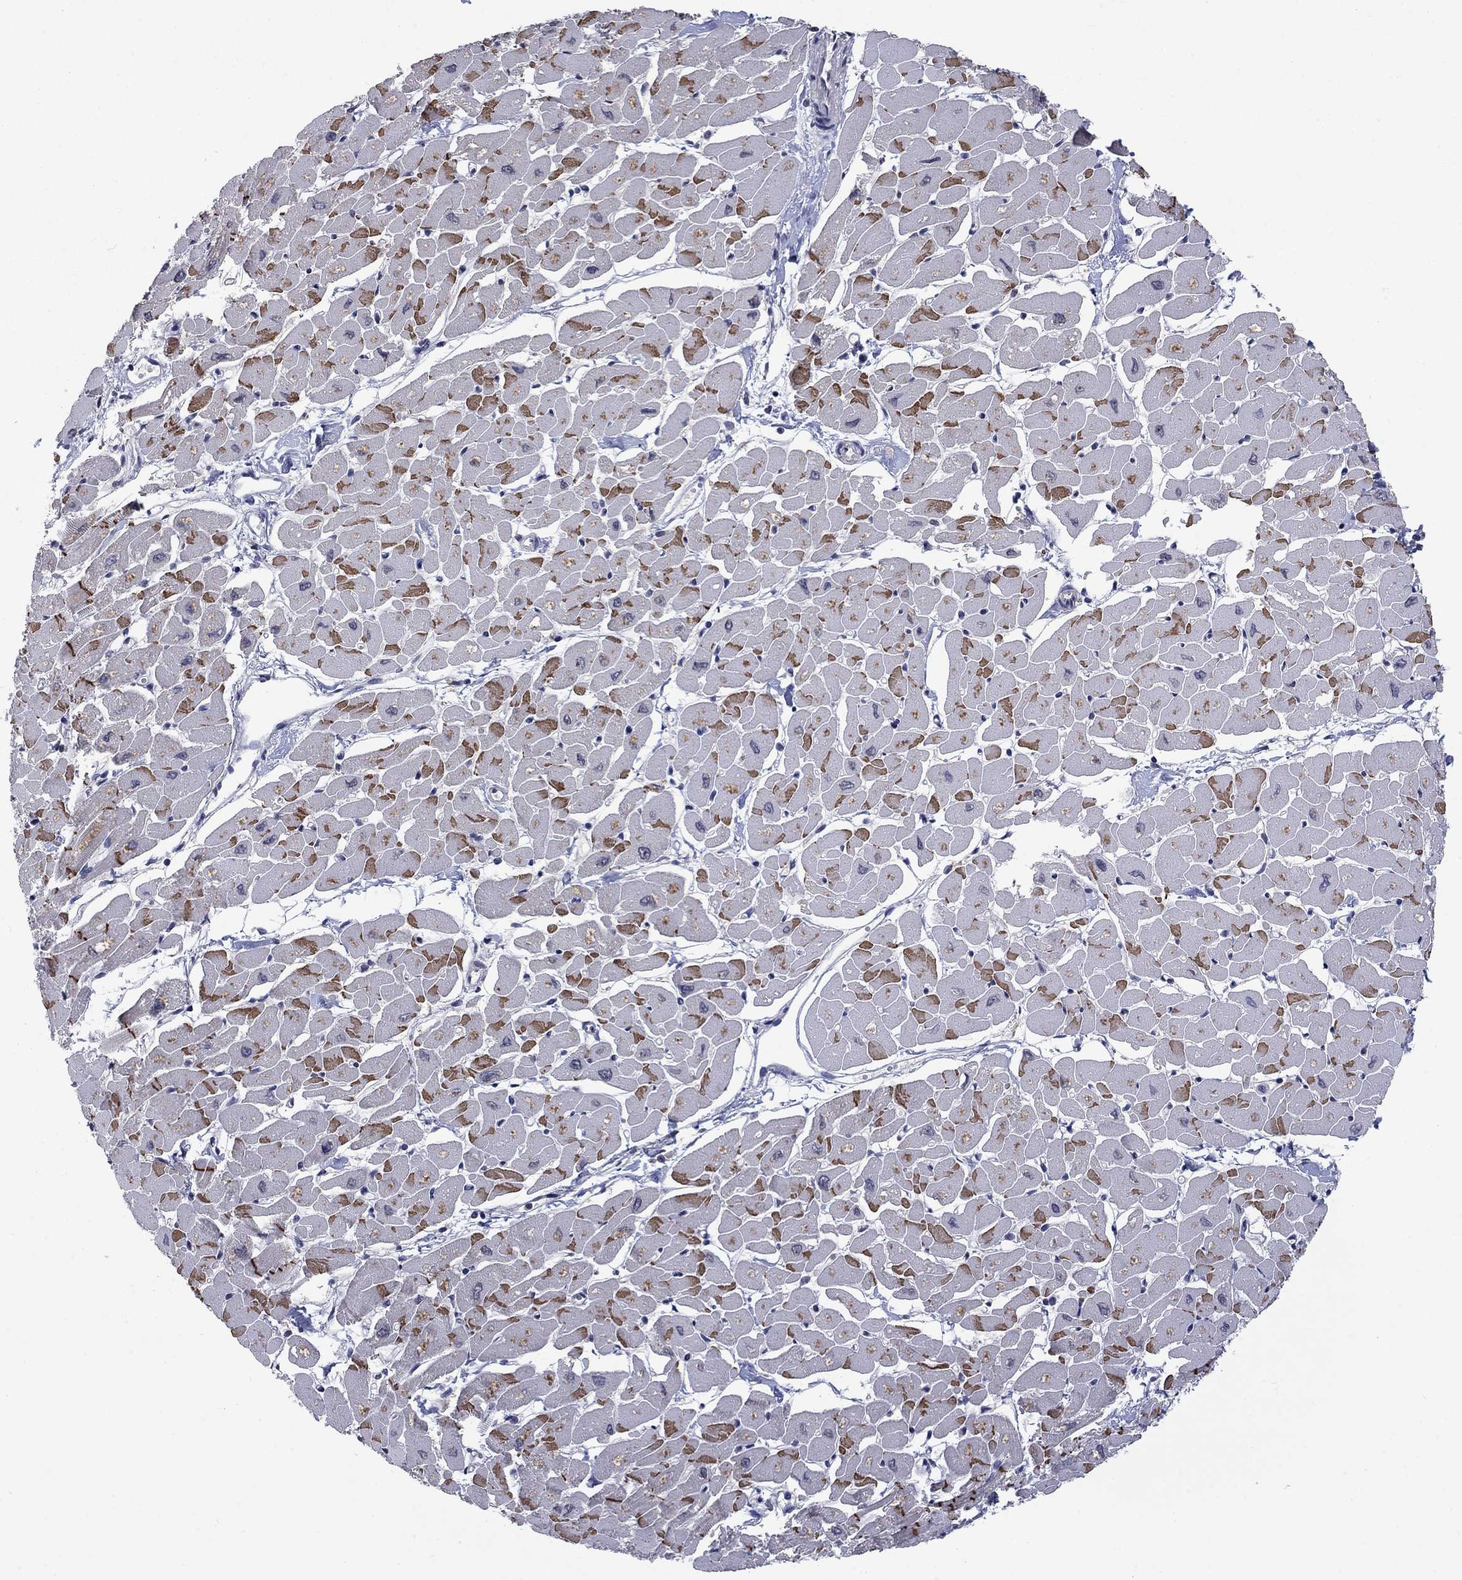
{"staining": {"intensity": "strong", "quantity": "25%-75%", "location": "cytoplasmic/membranous"}, "tissue": "heart muscle", "cell_type": "Cardiomyocytes", "image_type": "normal", "snomed": [{"axis": "morphology", "description": "Normal tissue, NOS"}, {"axis": "topography", "description": "Heart"}], "caption": "Normal heart muscle displays strong cytoplasmic/membranous positivity in approximately 25%-75% of cardiomyocytes, visualized by immunohistochemistry.", "gene": "SPATA33", "patient": {"sex": "male", "age": 57}}